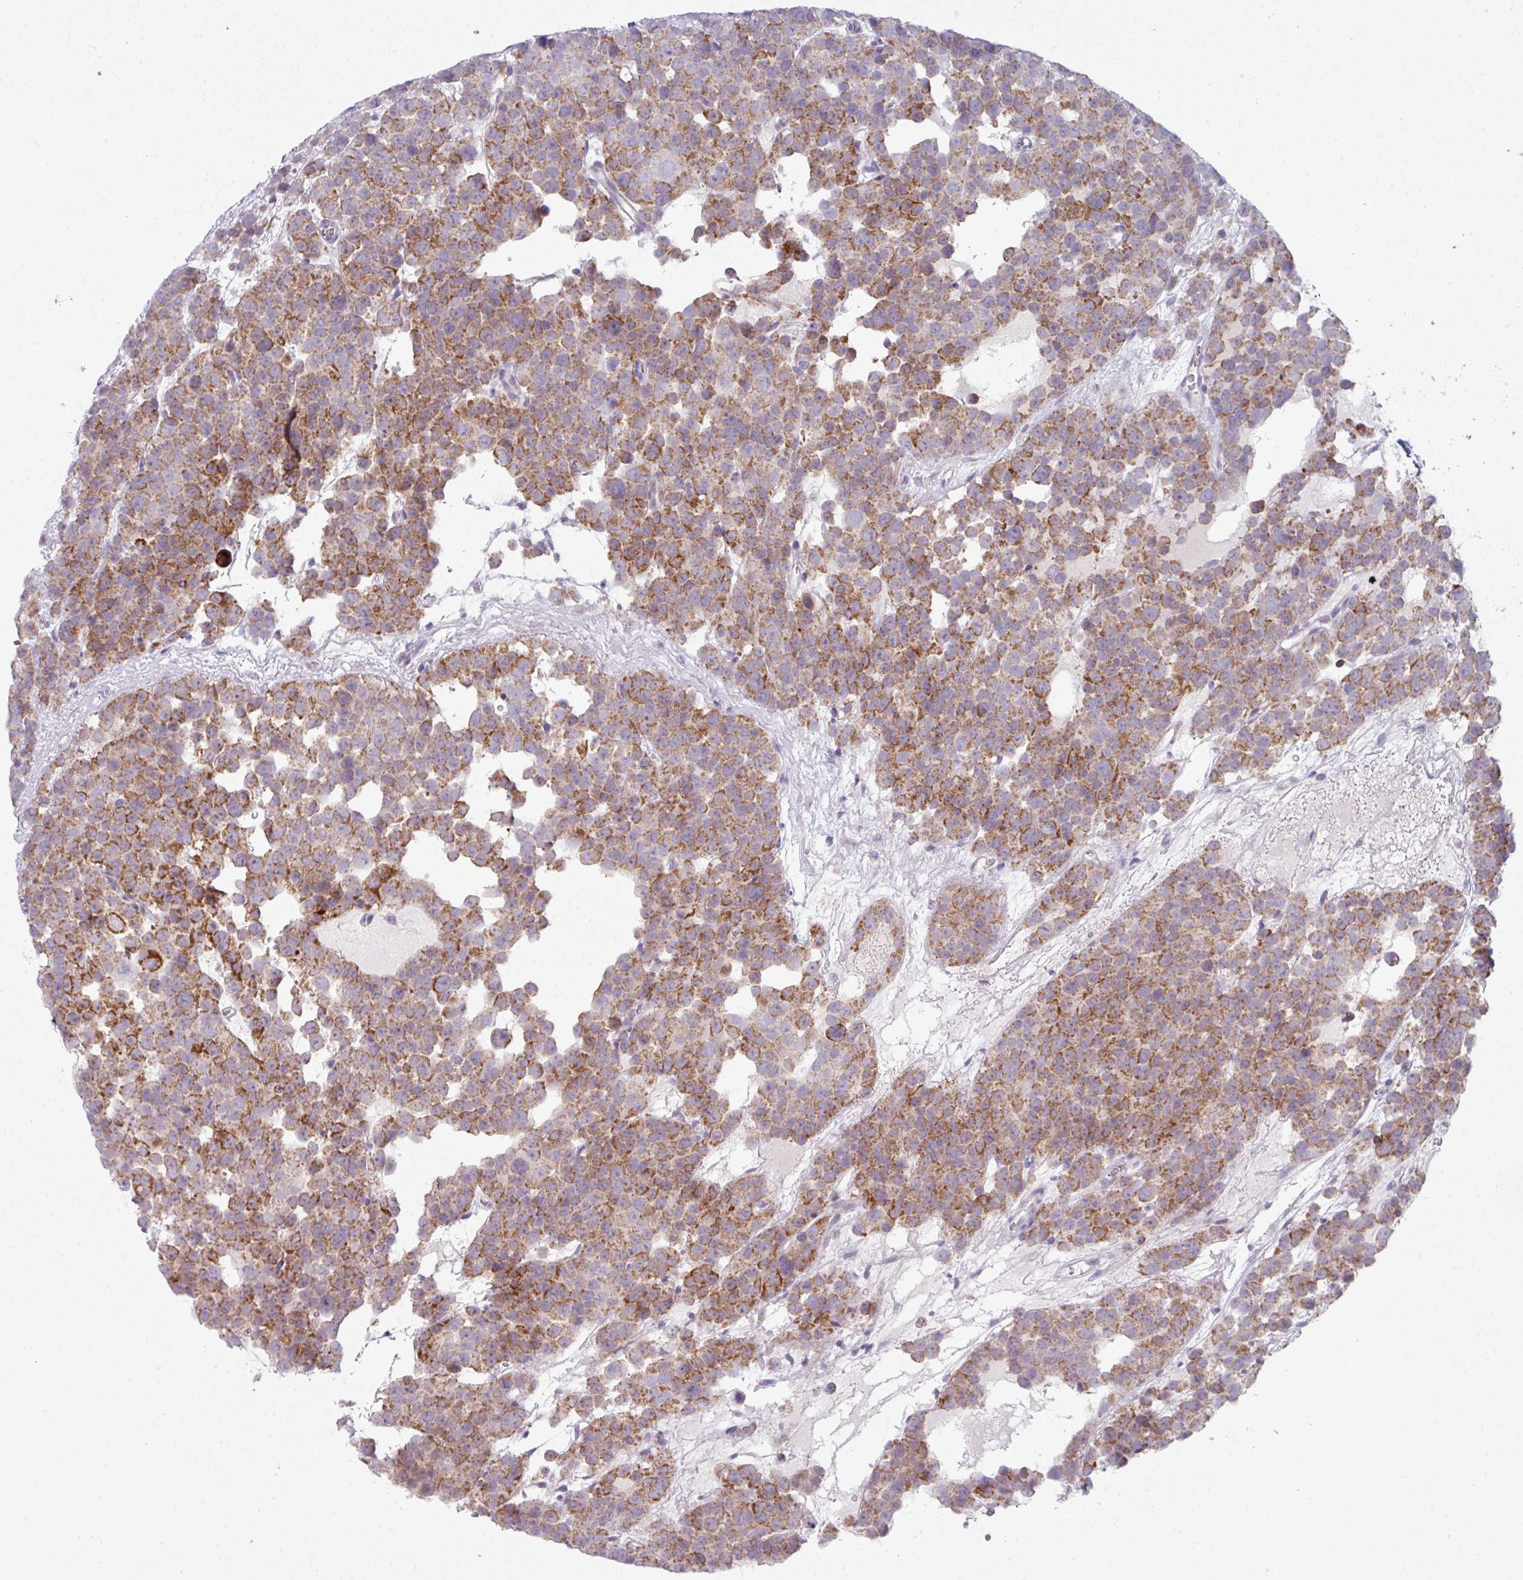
{"staining": {"intensity": "moderate", "quantity": ">75%", "location": "cytoplasmic/membranous"}, "tissue": "testis cancer", "cell_type": "Tumor cells", "image_type": "cancer", "snomed": [{"axis": "morphology", "description": "Seminoma, NOS"}, {"axis": "topography", "description": "Testis"}], "caption": "Moderate cytoplasmic/membranous protein positivity is seen in about >75% of tumor cells in testis seminoma.", "gene": "ZNF615", "patient": {"sex": "male", "age": 71}}